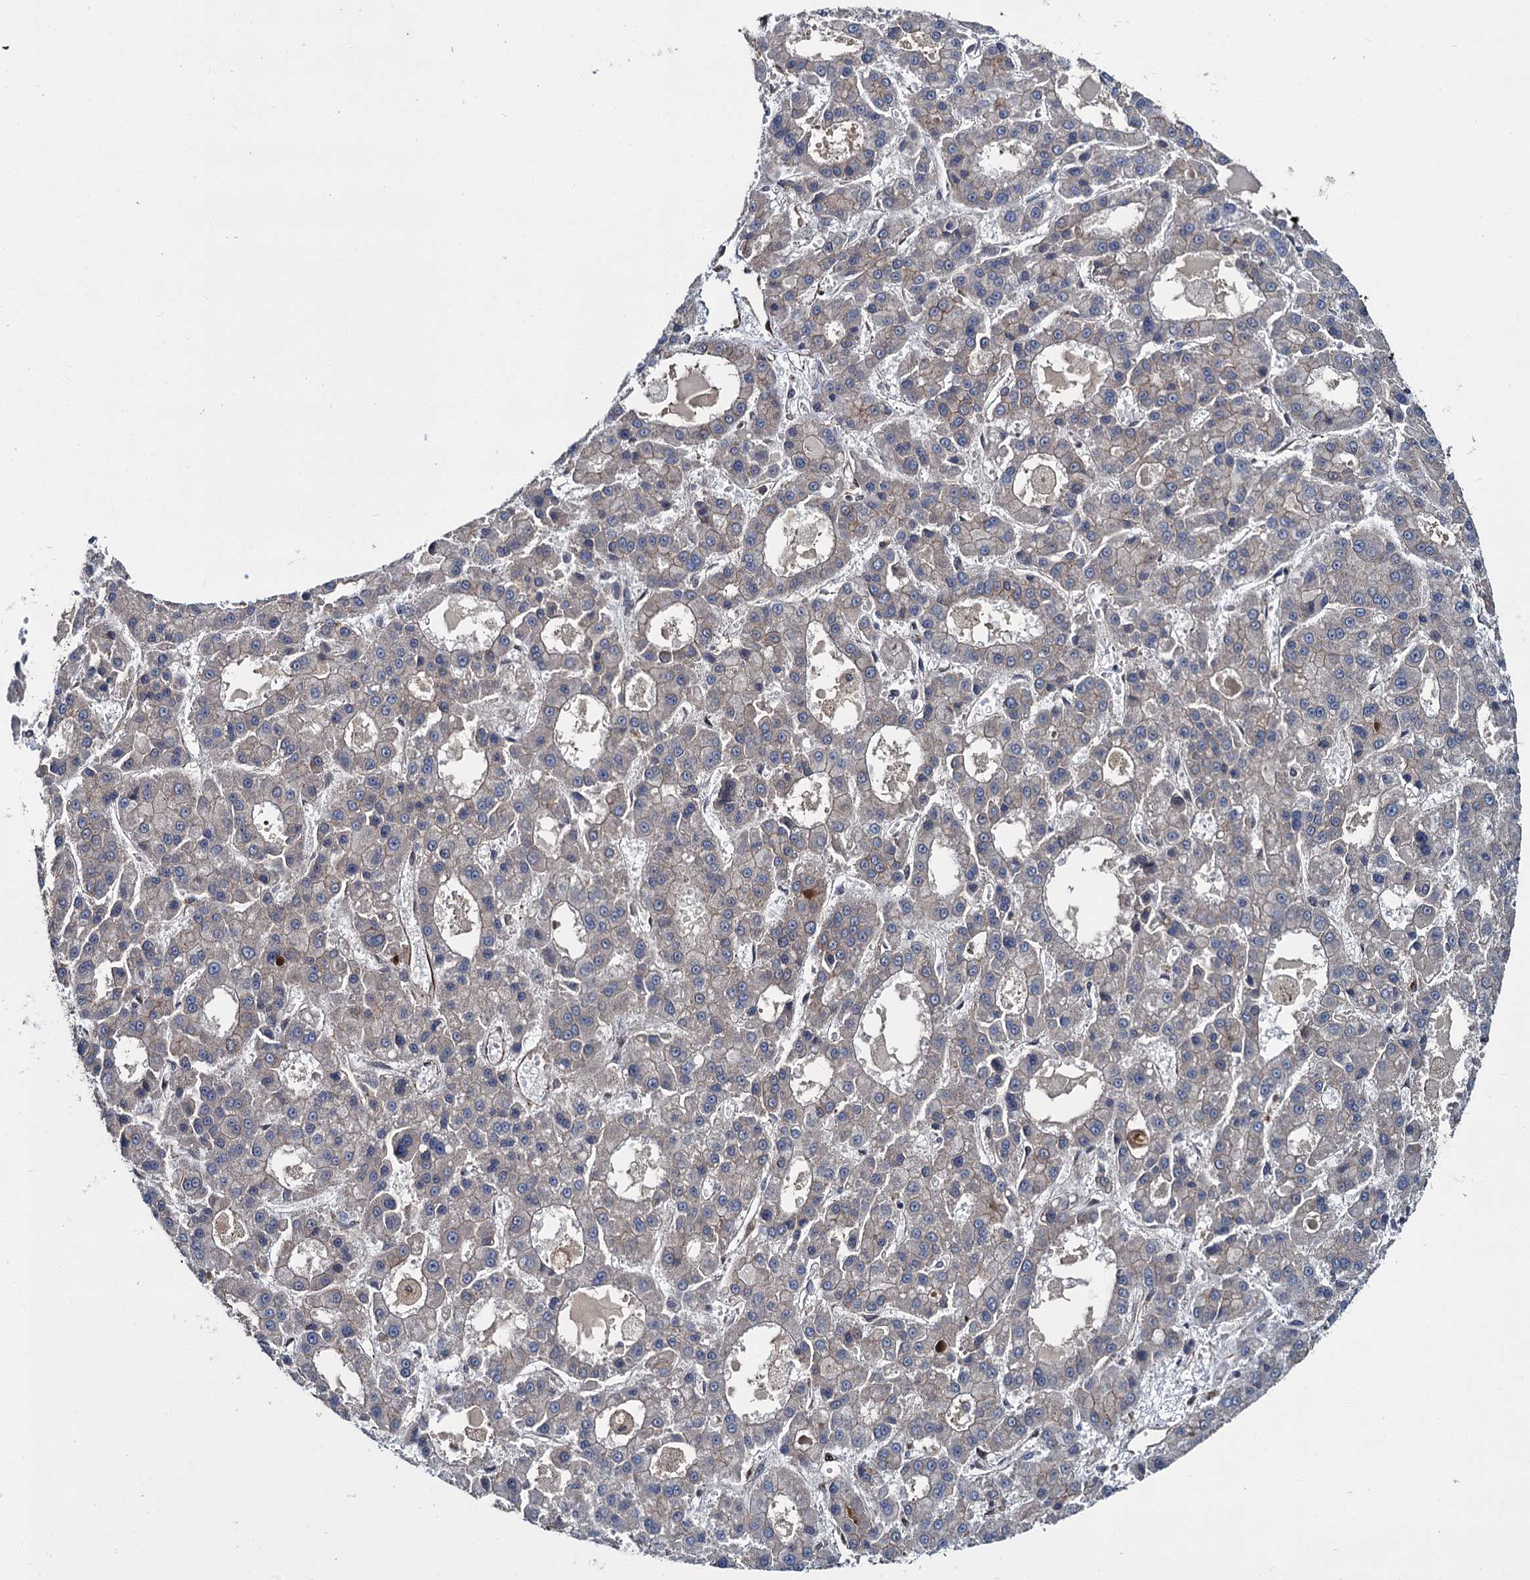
{"staining": {"intensity": "weak", "quantity": "<25%", "location": "cytoplasmic/membranous"}, "tissue": "liver cancer", "cell_type": "Tumor cells", "image_type": "cancer", "snomed": [{"axis": "morphology", "description": "Carcinoma, Hepatocellular, NOS"}, {"axis": "topography", "description": "Liver"}], "caption": "Immunohistochemistry (IHC) of human liver cancer displays no positivity in tumor cells.", "gene": "ZFYVE19", "patient": {"sex": "male", "age": 70}}